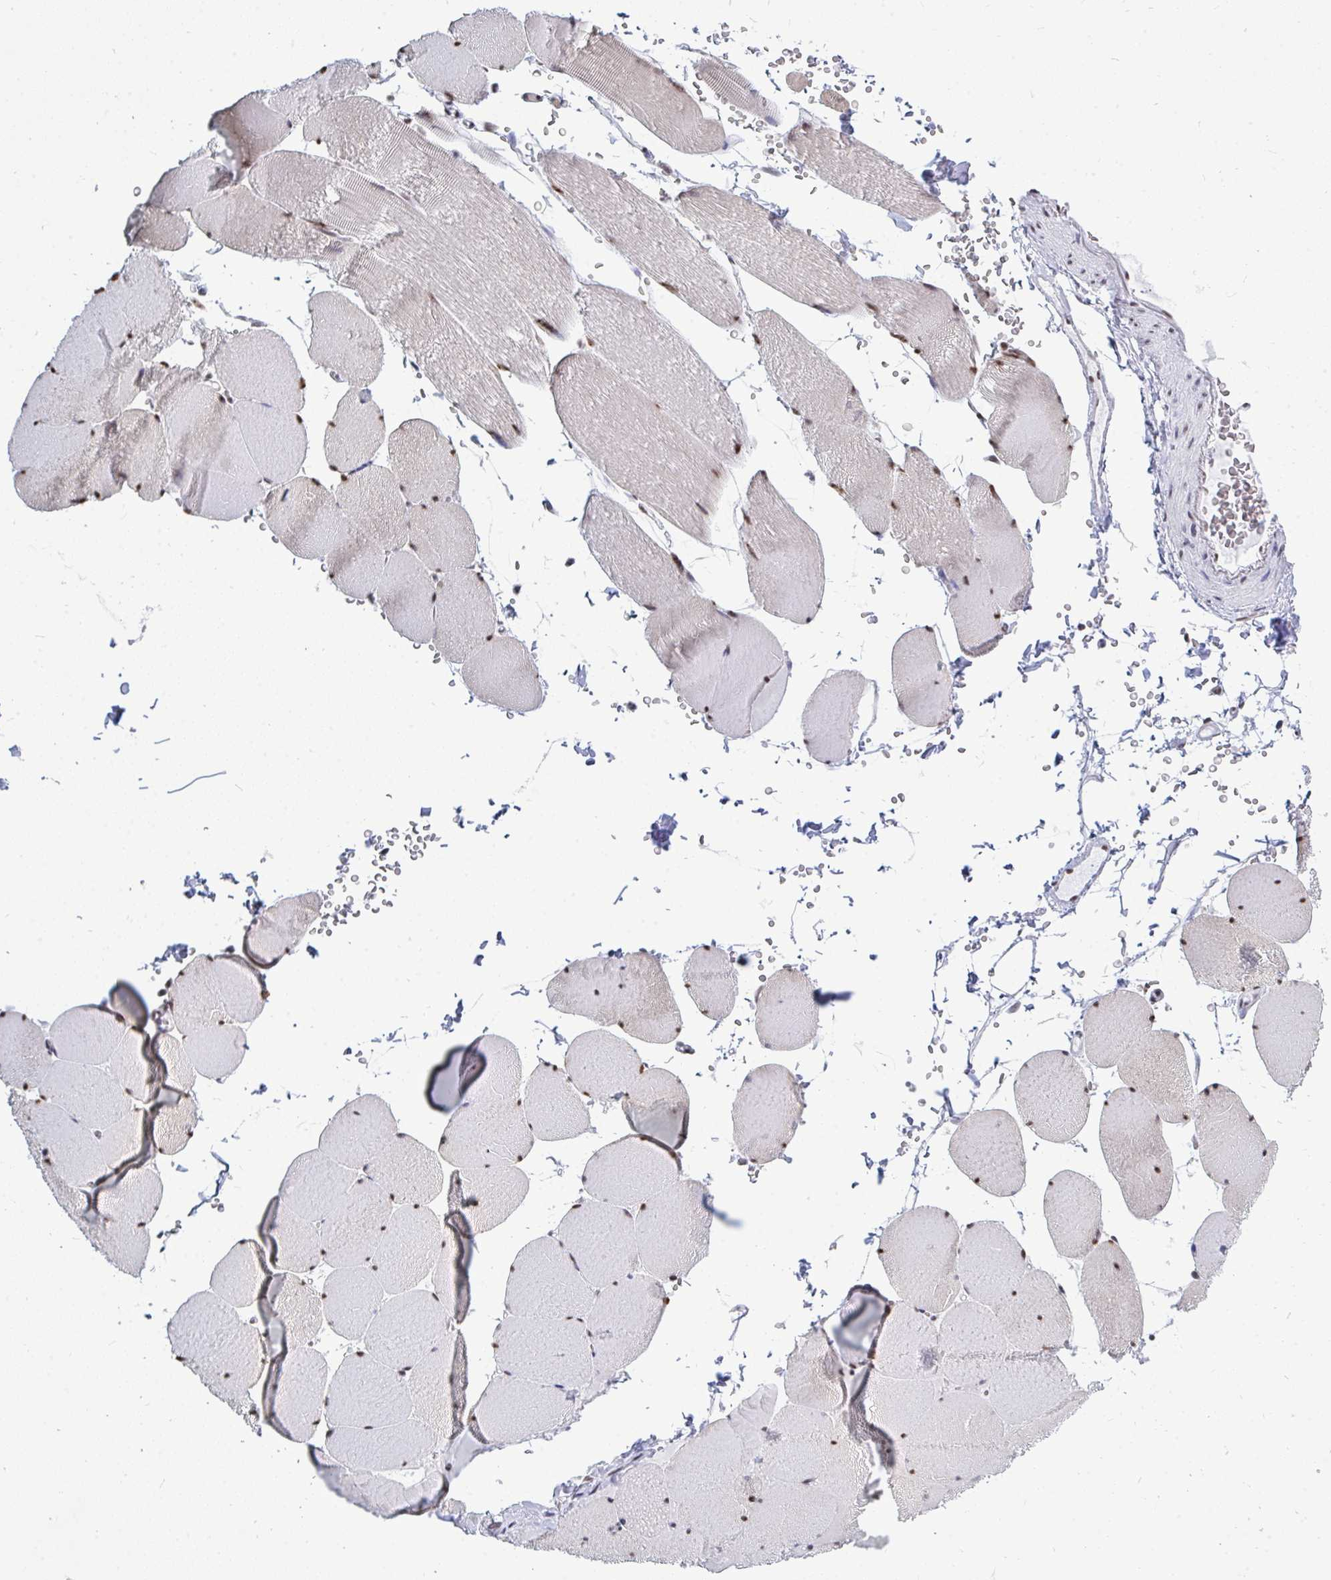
{"staining": {"intensity": "moderate", "quantity": "25%-75%", "location": "nuclear"}, "tissue": "skeletal muscle", "cell_type": "Myocytes", "image_type": "normal", "snomed": [{"axis": "morphology", "description": "Normal tissue, NOS"}, {"axis": "topography", "description": "Skeletal muscle"}, {"axis": "topography", "description": "Head-Neck"}], "caption": "IHC image of benign skeletal muscle: skeletal muscle stained using IHC demonstrates medium levels of moderate protein expression localized specifically in the nuclear of myocytes, appearing as a nuclear brown color.", "gene": "TRIP12", "patient": {"sex": "male", "age": 66}}